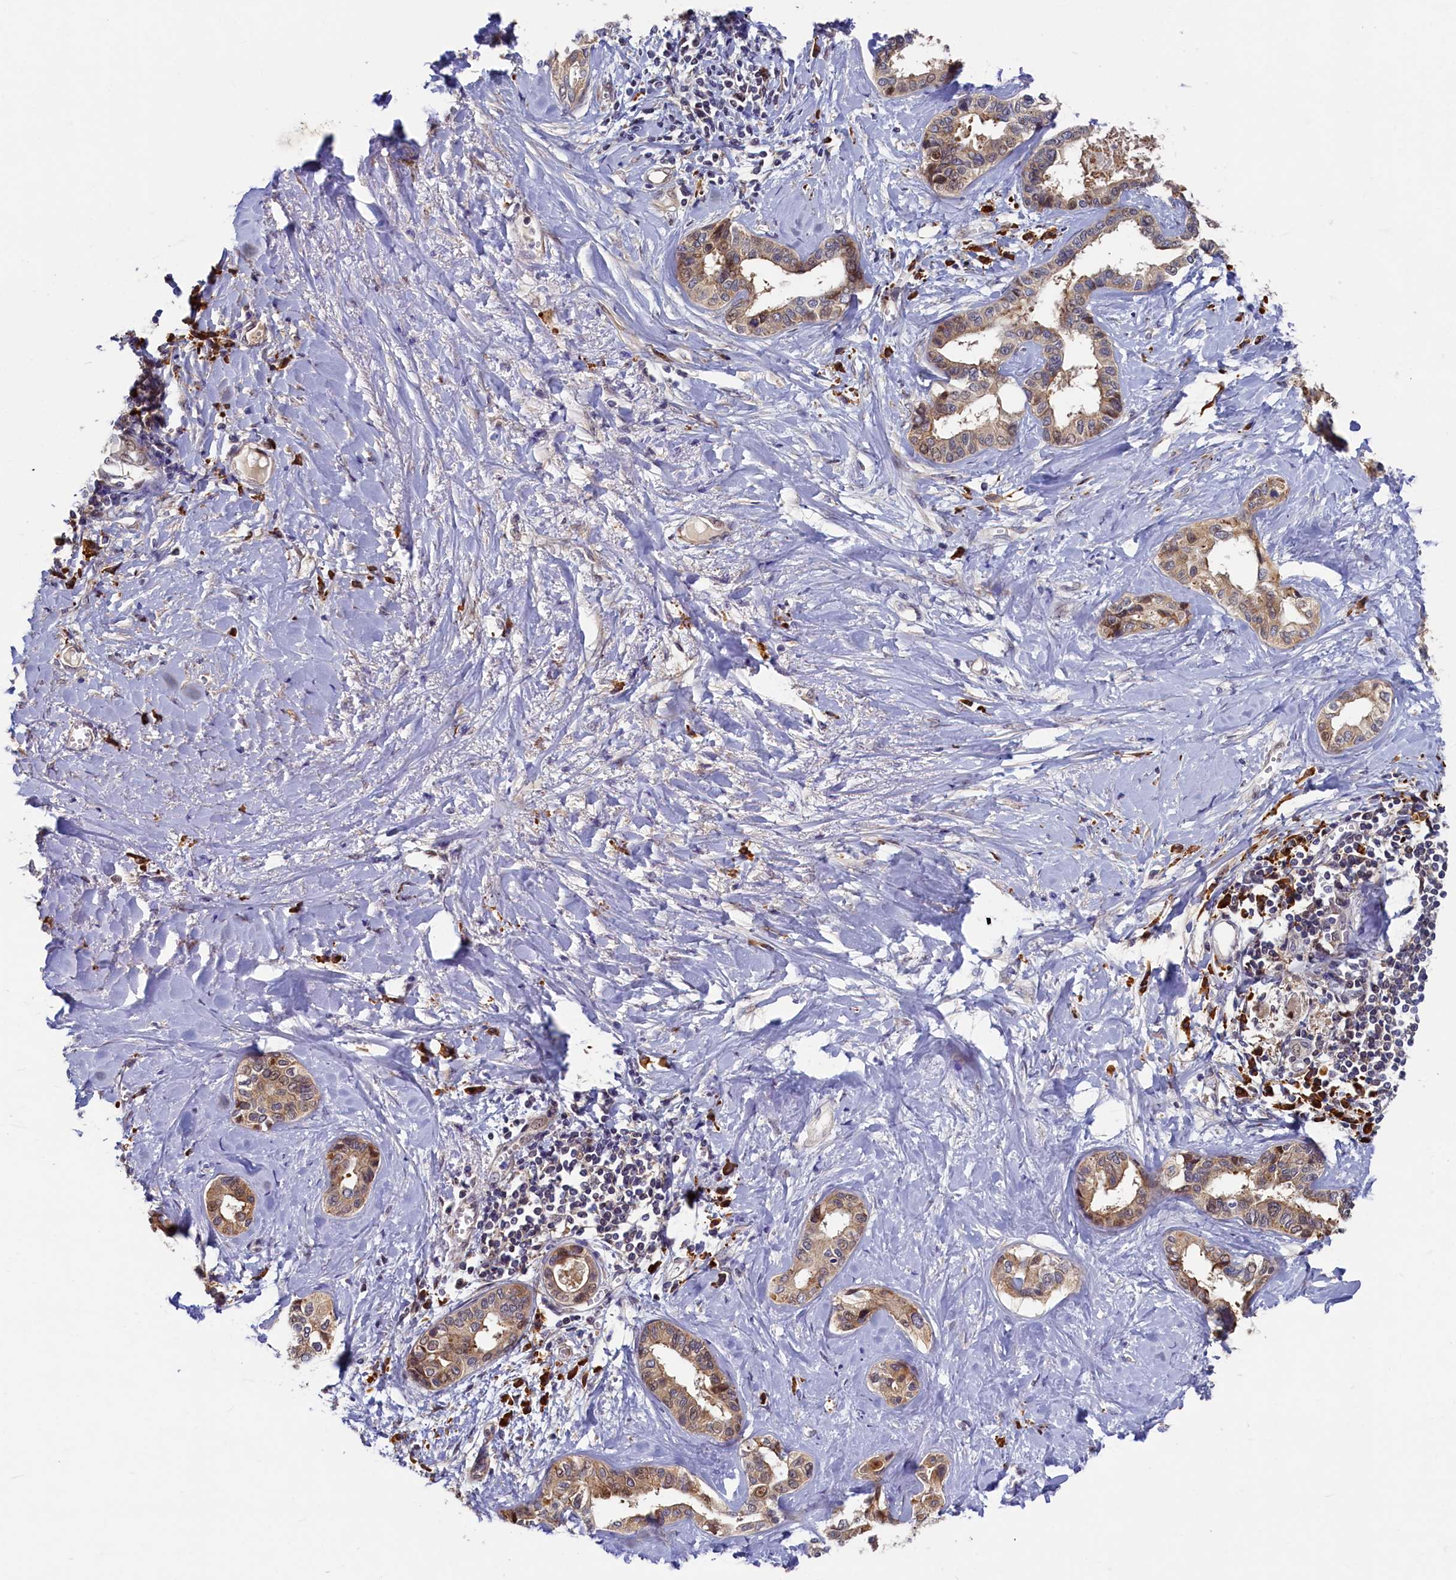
{"staining": {"intensity": "weak", "quantity": "25%-75%", "location": "cytoplasmic/membranous"}, "tissue": "liver cancer", "cell_type": "Tumor cells", "image_type": "cancer", "snomed": [{"axis": "morphology", "description": "Cholangiocarcinoma"}, {"axis": "topography", "description": "Liver"}], "caption": "A brown stain shows weak cytoplasmic/membranous positivity of a protein in liver cholangiocarcinoma tumor cells.", "gene": "SLC16A14", "patient": {"sex": "female", "age": 77}}